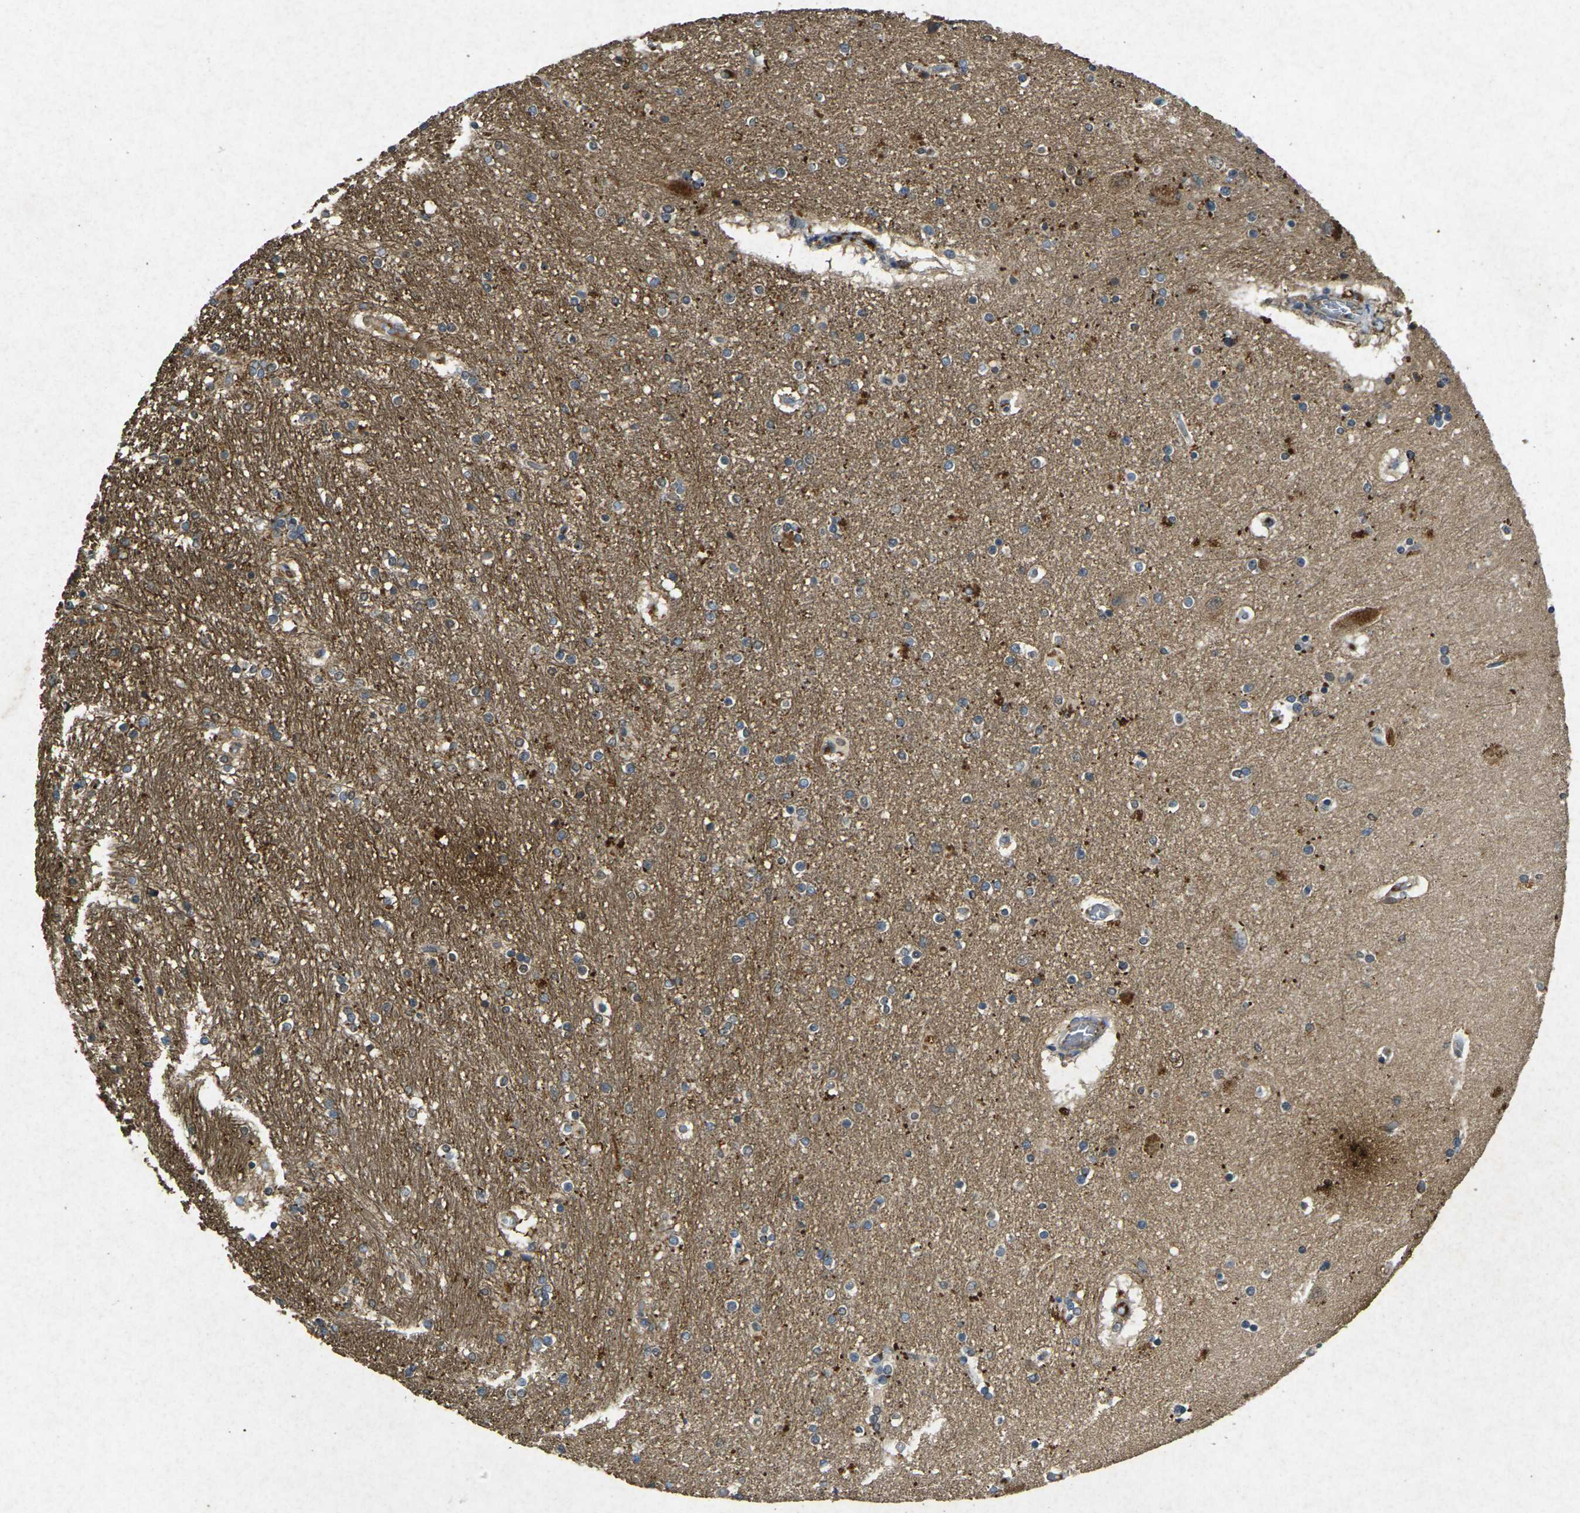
{"staining": {"intensity": "moderate", "quantity": "<25%", "location": "cytoplasmic/membranous"}, "tissue": "hippocampus", "cell_type": "Glial cells", "image_type": "normal", "snomed": [{"axis": "morphology", "description": "Normal tissue, NOS"}, {"axis": "topography", "description": "Hippocampus"}], "caption": "This is a histology image of IHC staining of benign hippocampus, which shows moderate expression in the cytoplasmic/membranous of glial cells.", "gene": "RGMA", "patient": {"sex": "female", "age": 54}}